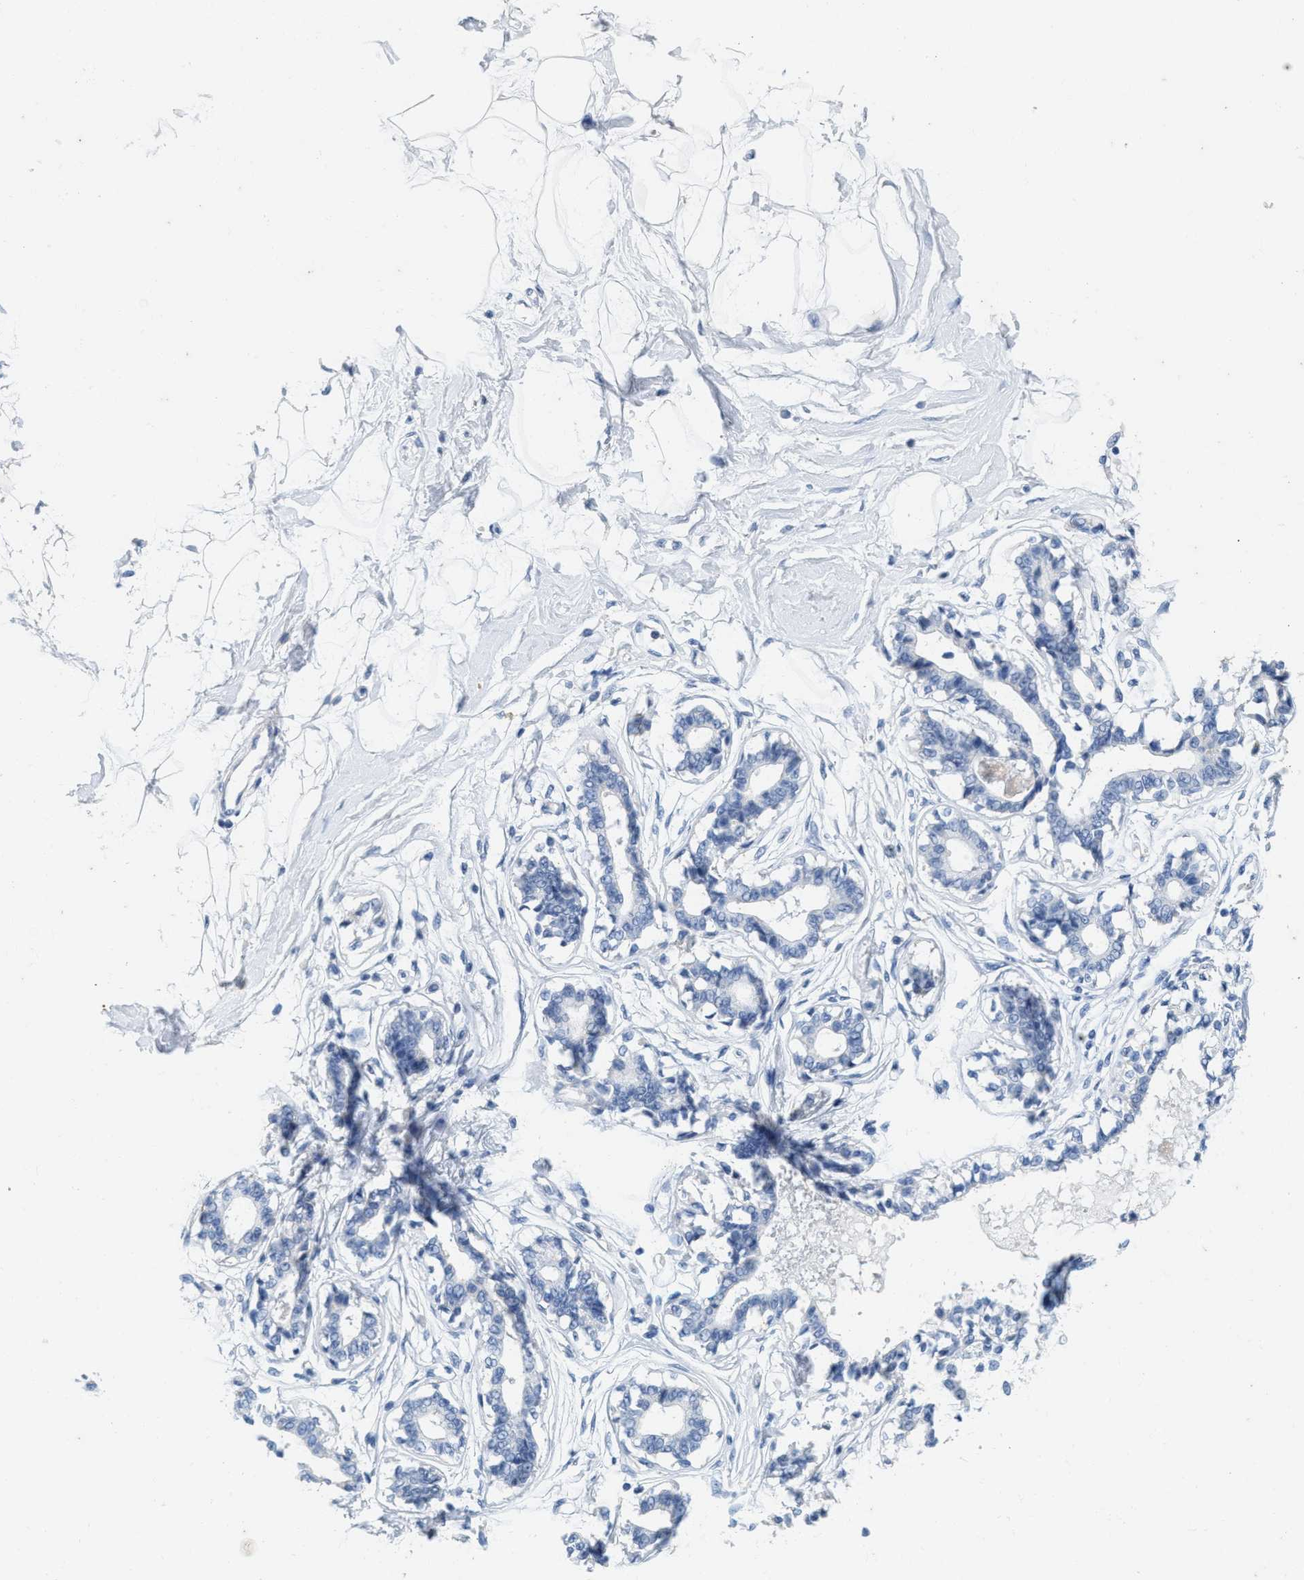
{"staining": {"intensity": "negative", "quantity": "none", "location": "none"}, "tissue": "breast", "cell_type": "Adipocytes", "image_type": "normal", "snomed": [{"axis": "morphology", "description": "Normal tissue, NOS"}, {"axis": "topography", "description": "Breast"}], "caption": "DAB (3,3'-diaminobenzidine) immunohistochemical staining of benign human breast displays no significant staining in adipocytes.", "gene": "ABCB11", "patient": {"sex": "female", "age": 45}}